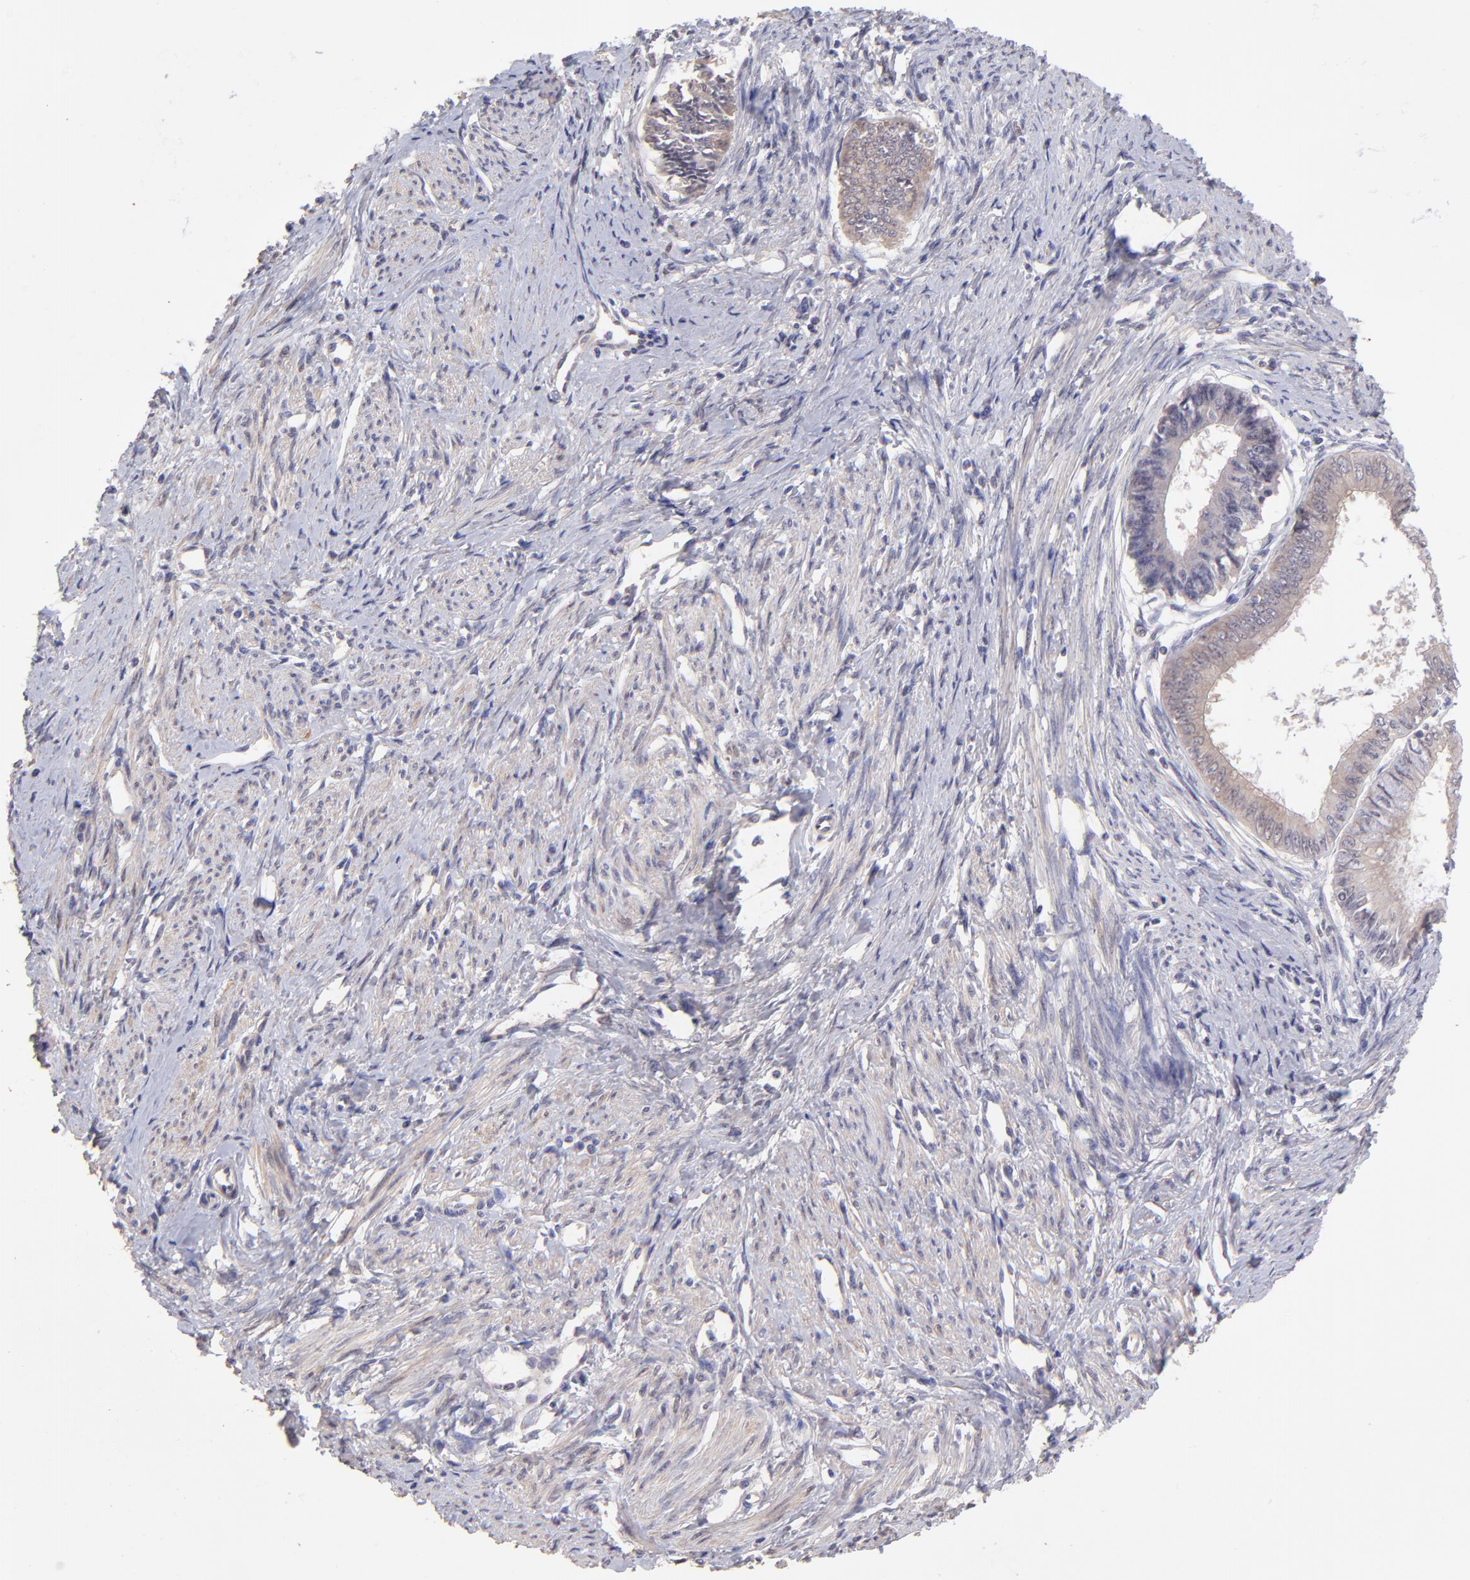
{"staining": {"intensity": "weak", "quantity": "25%-75%", "location": "cytoplasmic/membranous"}, "tissue": "endometrial cancer", "cell_type": "Tumor cells", "image_type": "cancer", "snomed": [{"axis": "morphology", "description": "Adenocarcinoma, NOS"}, {"axis": "topography", "description": "Endometrium"}], "caption": "Immunohistochemical staining of human endometrial cancer (adenocarcinoma) demonstrates low levels of weak cytoplasmic/membranous protein expression in about 25%-75% of tumor cells.", "gene": "NSF", "patient": {"sex": "female", "age": 76}}